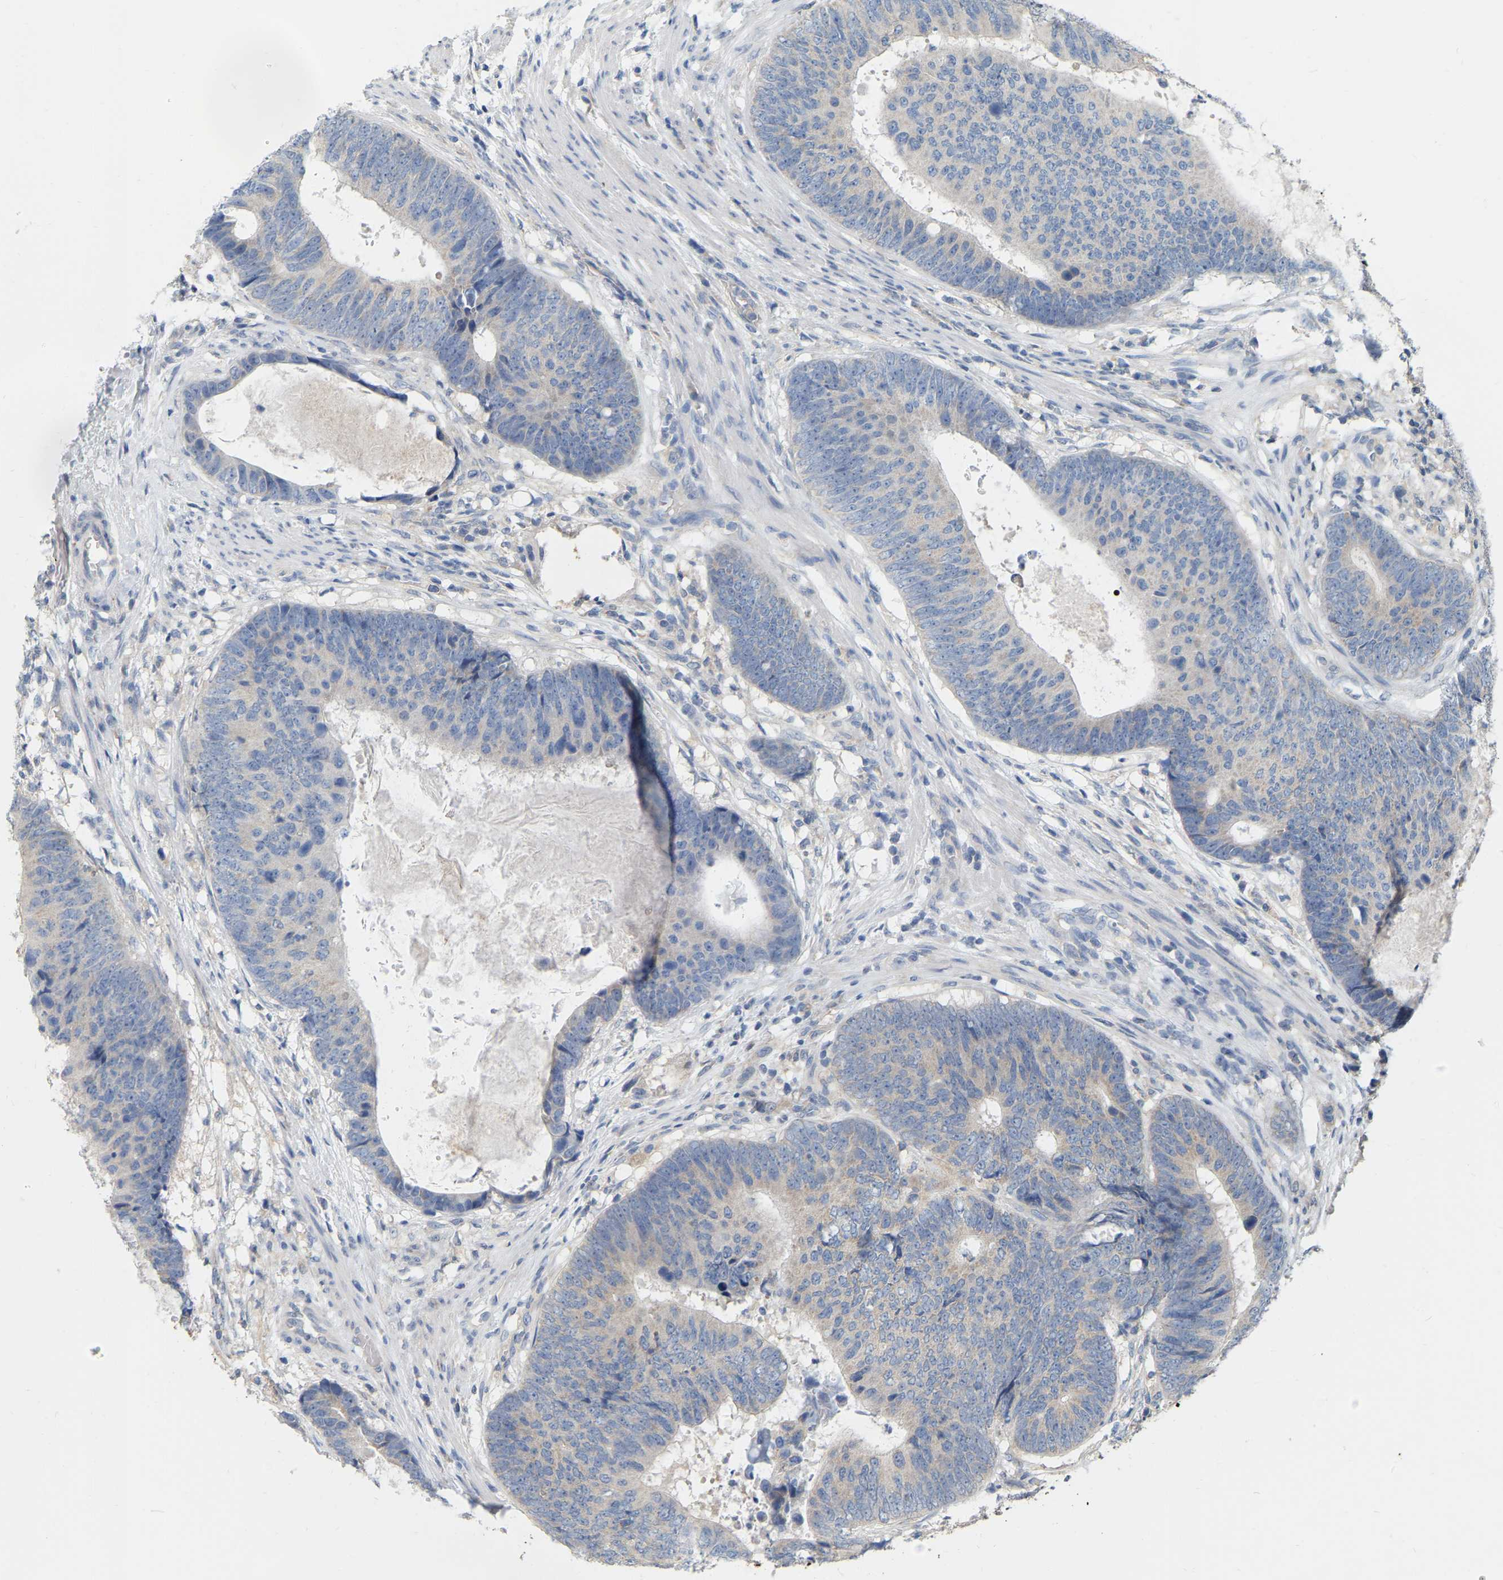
{"staining": {"intensity": "negative", "quantity": "none", "location": "none"}, "tissue": "colorectal cancer", "cell_type": "Tumor cells", "image_type": "cancer", "snomed": [{"axis": "morphology", "description": "Adenocarcinoma, NOS"}, {"axis": "topography", "description": "Colon"}], "caption": "An image of colorectal cancer (adenocarcinoma) stained for a protein exhibits no brown staining in tumor cells.", "gene": "WIPI2", "patient": {"sex": "male", "age": 56}}